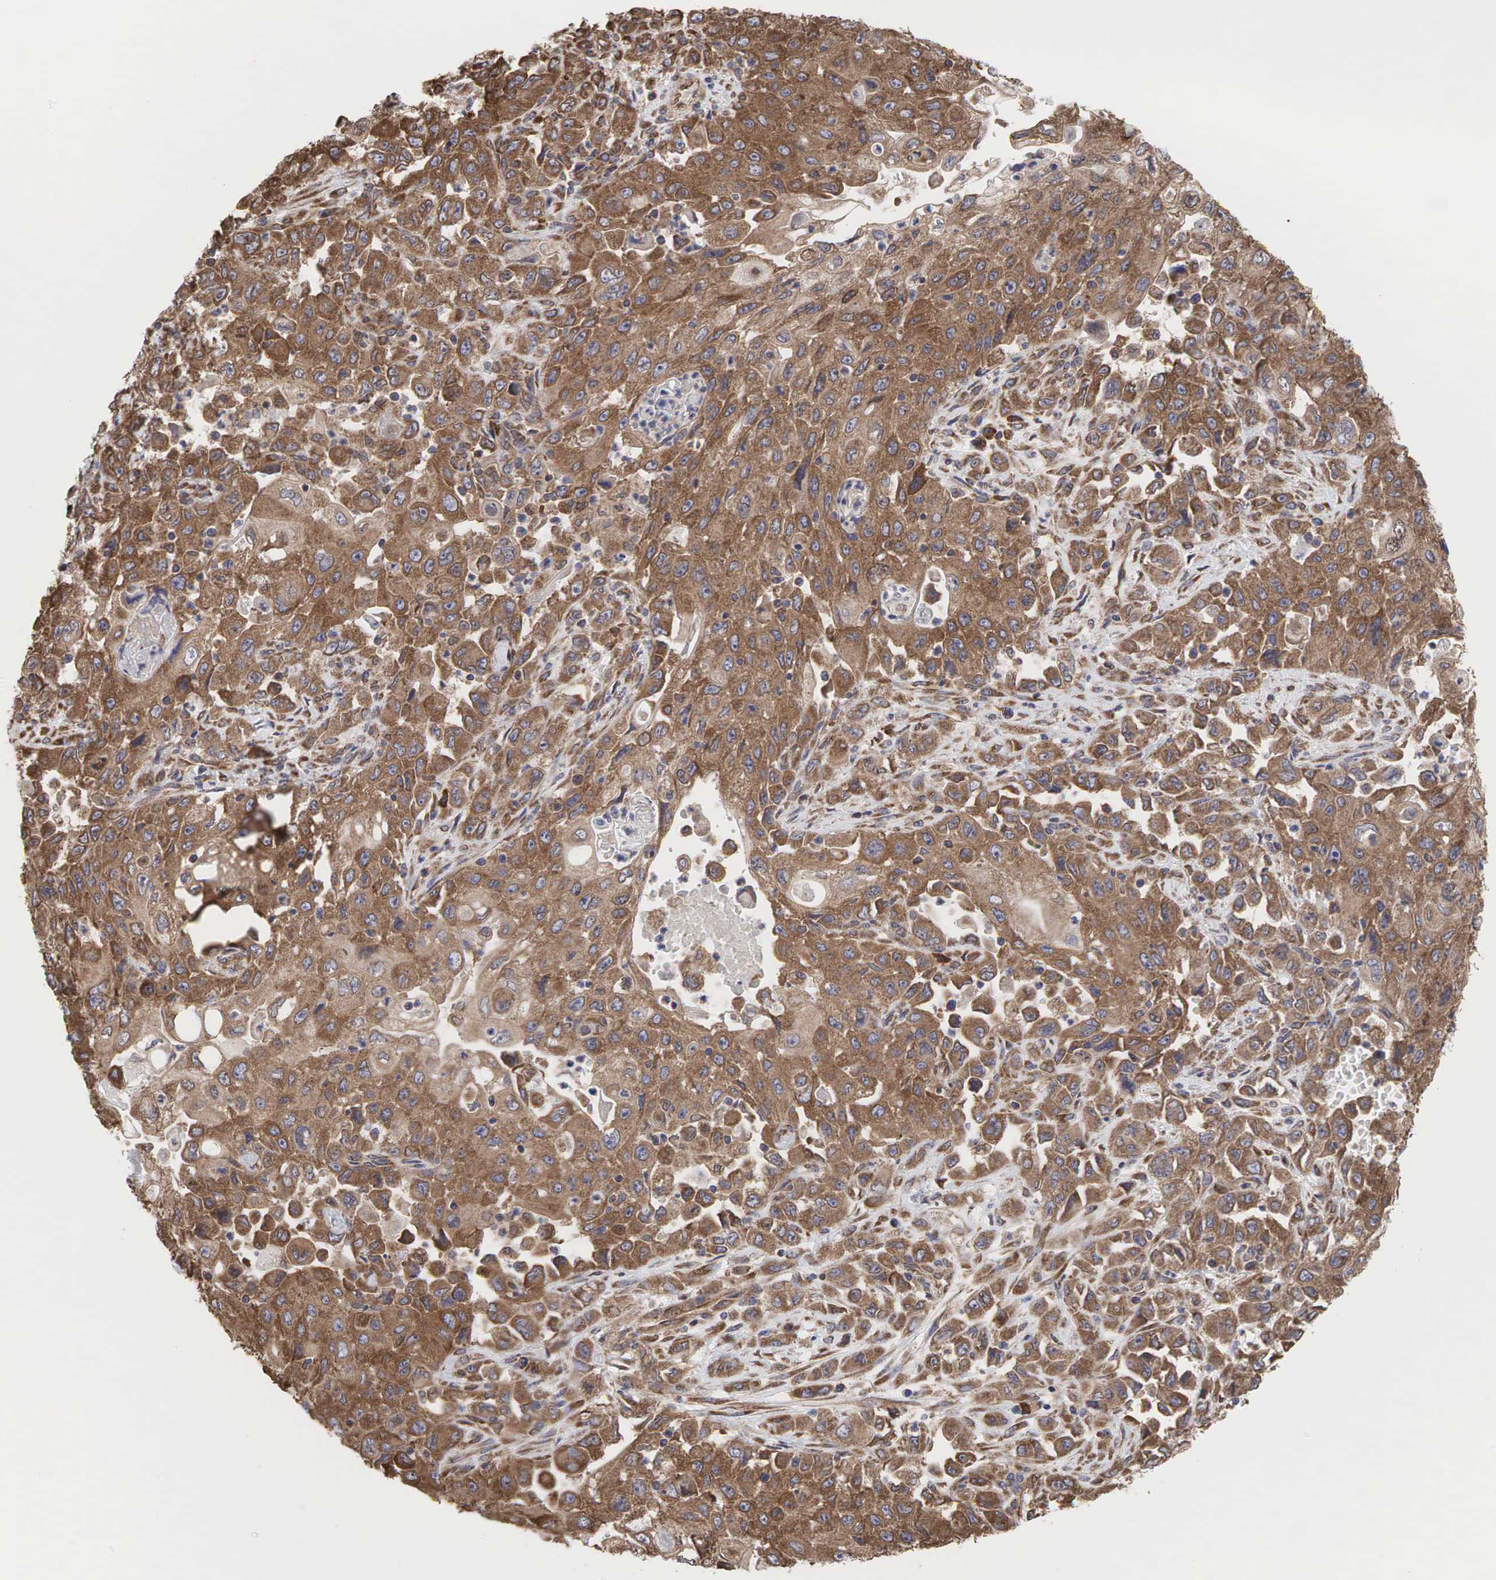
{"staining": {"intensity": "strong", "quantity": ">75%", "location": "cytoplasmic/membranous"}, "tissue": "pancreatic cancer", "cell_type": "Tumor cells", "image_type": "cancer", "snomed": [{"axis": "morphology", "description": "Adenocarcinoma, NOS"}, {"axis": "topography", "description": "Pancreas"}], "caption": "High-power microscopy captured an immunohistochemistry (IHC) image of pancreatic cancer (adenocarcinoma), revealing strong cytoplasmic/membranous expression in about >75% of tumor cells. The protein of interest is shown in brown color, while the nuclei are stained blue.", "gene": "PABPC5", "patient": {"sex": "male", "age": 70}}